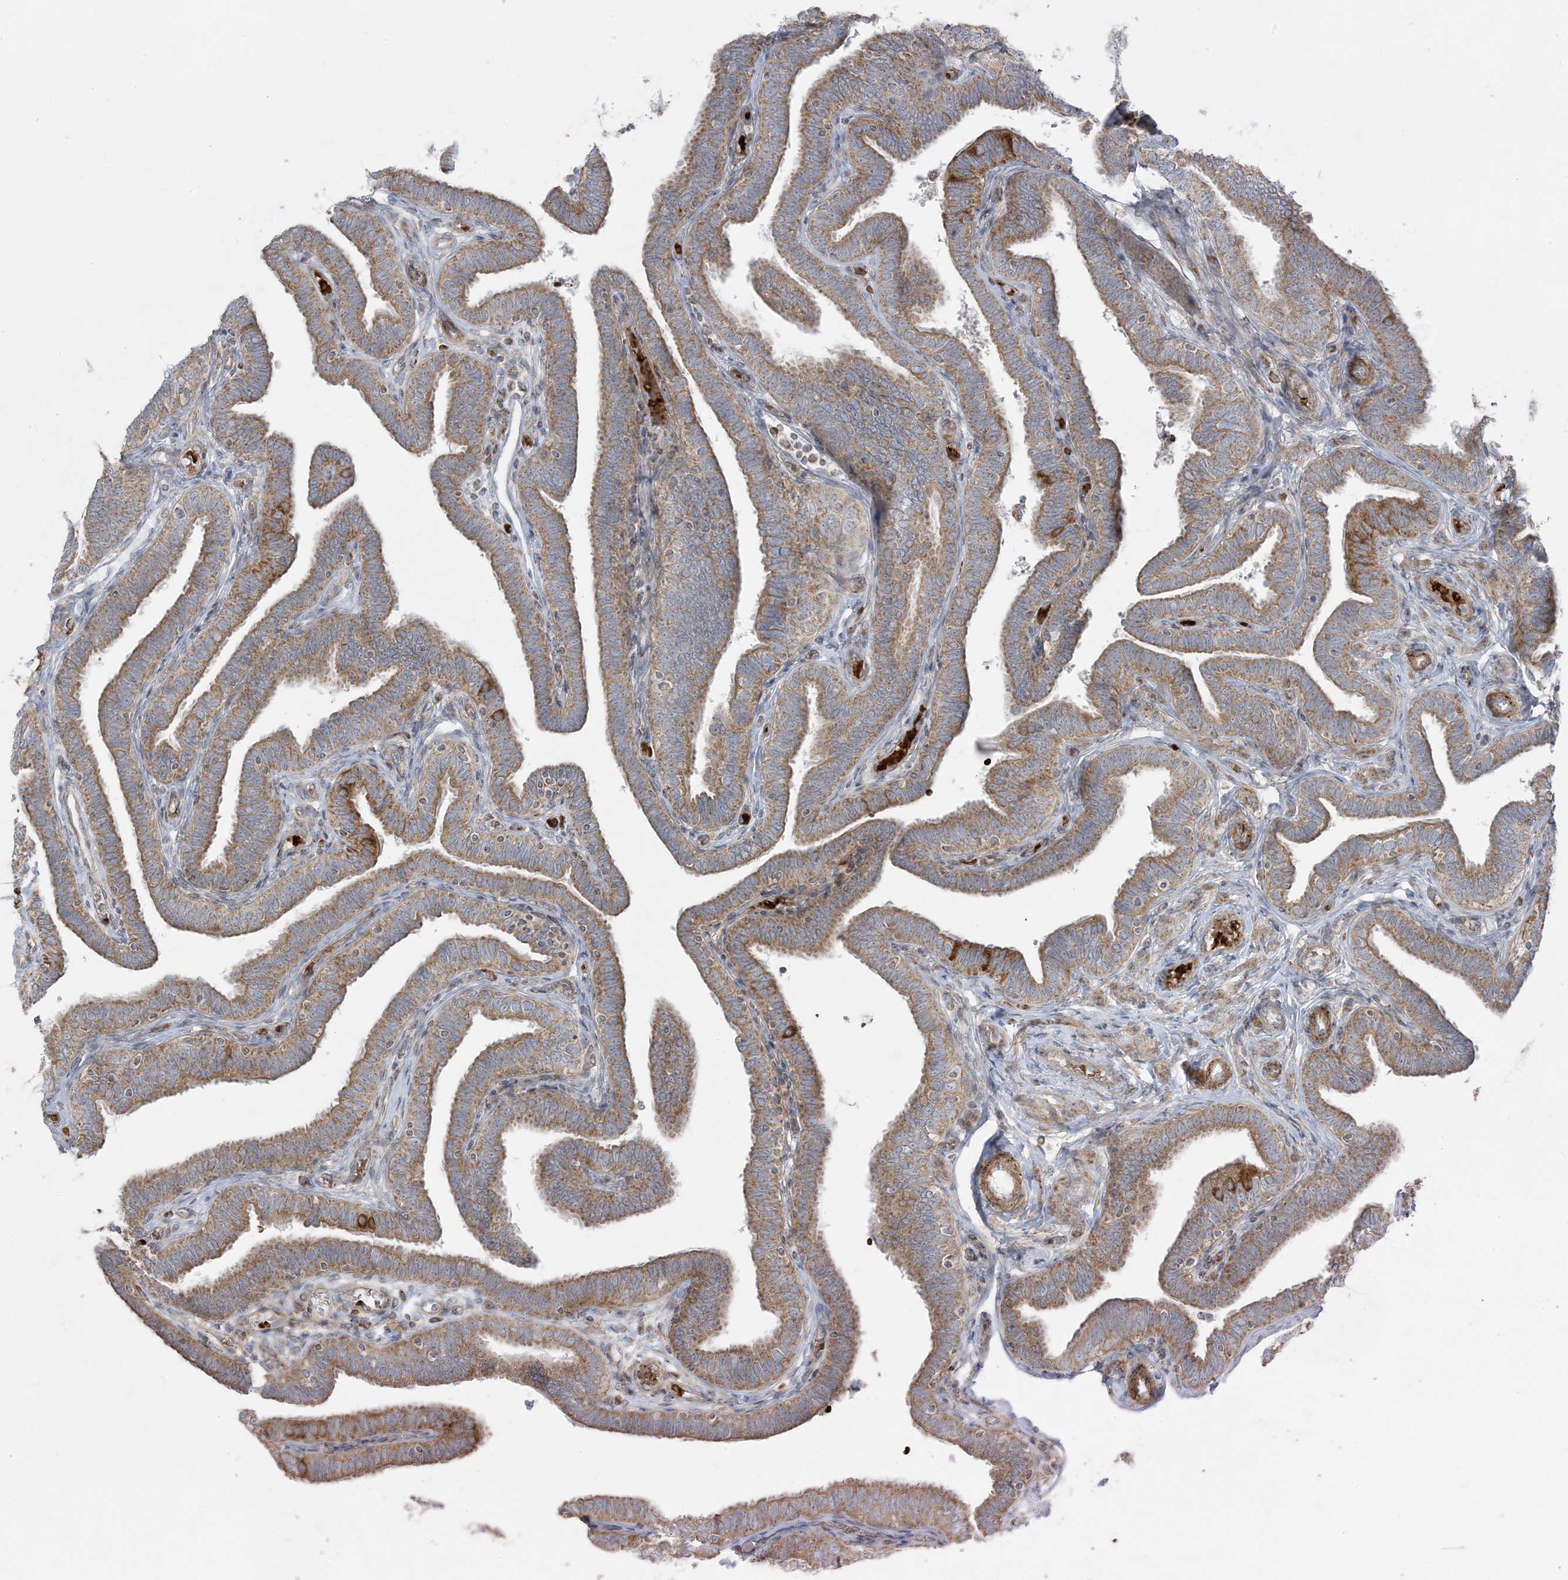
{"staining": {"intensity": "moderate", "quantity": ">75%", "location": "cytoplasmic/membranous"}, "tissue": "fallopian tube", "cell_type": "Glandular cells", "image_type": "normal", "snomed": [{"axis": "morphology", "description": "Normal tissue, NOS"}, {"axis": "topography", "description": "Fallopian tube"}], "caption": "DAB (3,3'-diaminobenzidine) immunohistochemical staining of benign human fallopian tube demonstrates moderate cytoplasmic/membranous protein staining in approximately >75% of glandular cells. Ihc stains the protein of interest in brown and the nuclei are stained blue.", "gene": "PIK3R4", "patient": {"sex": "female", "age": 39}}